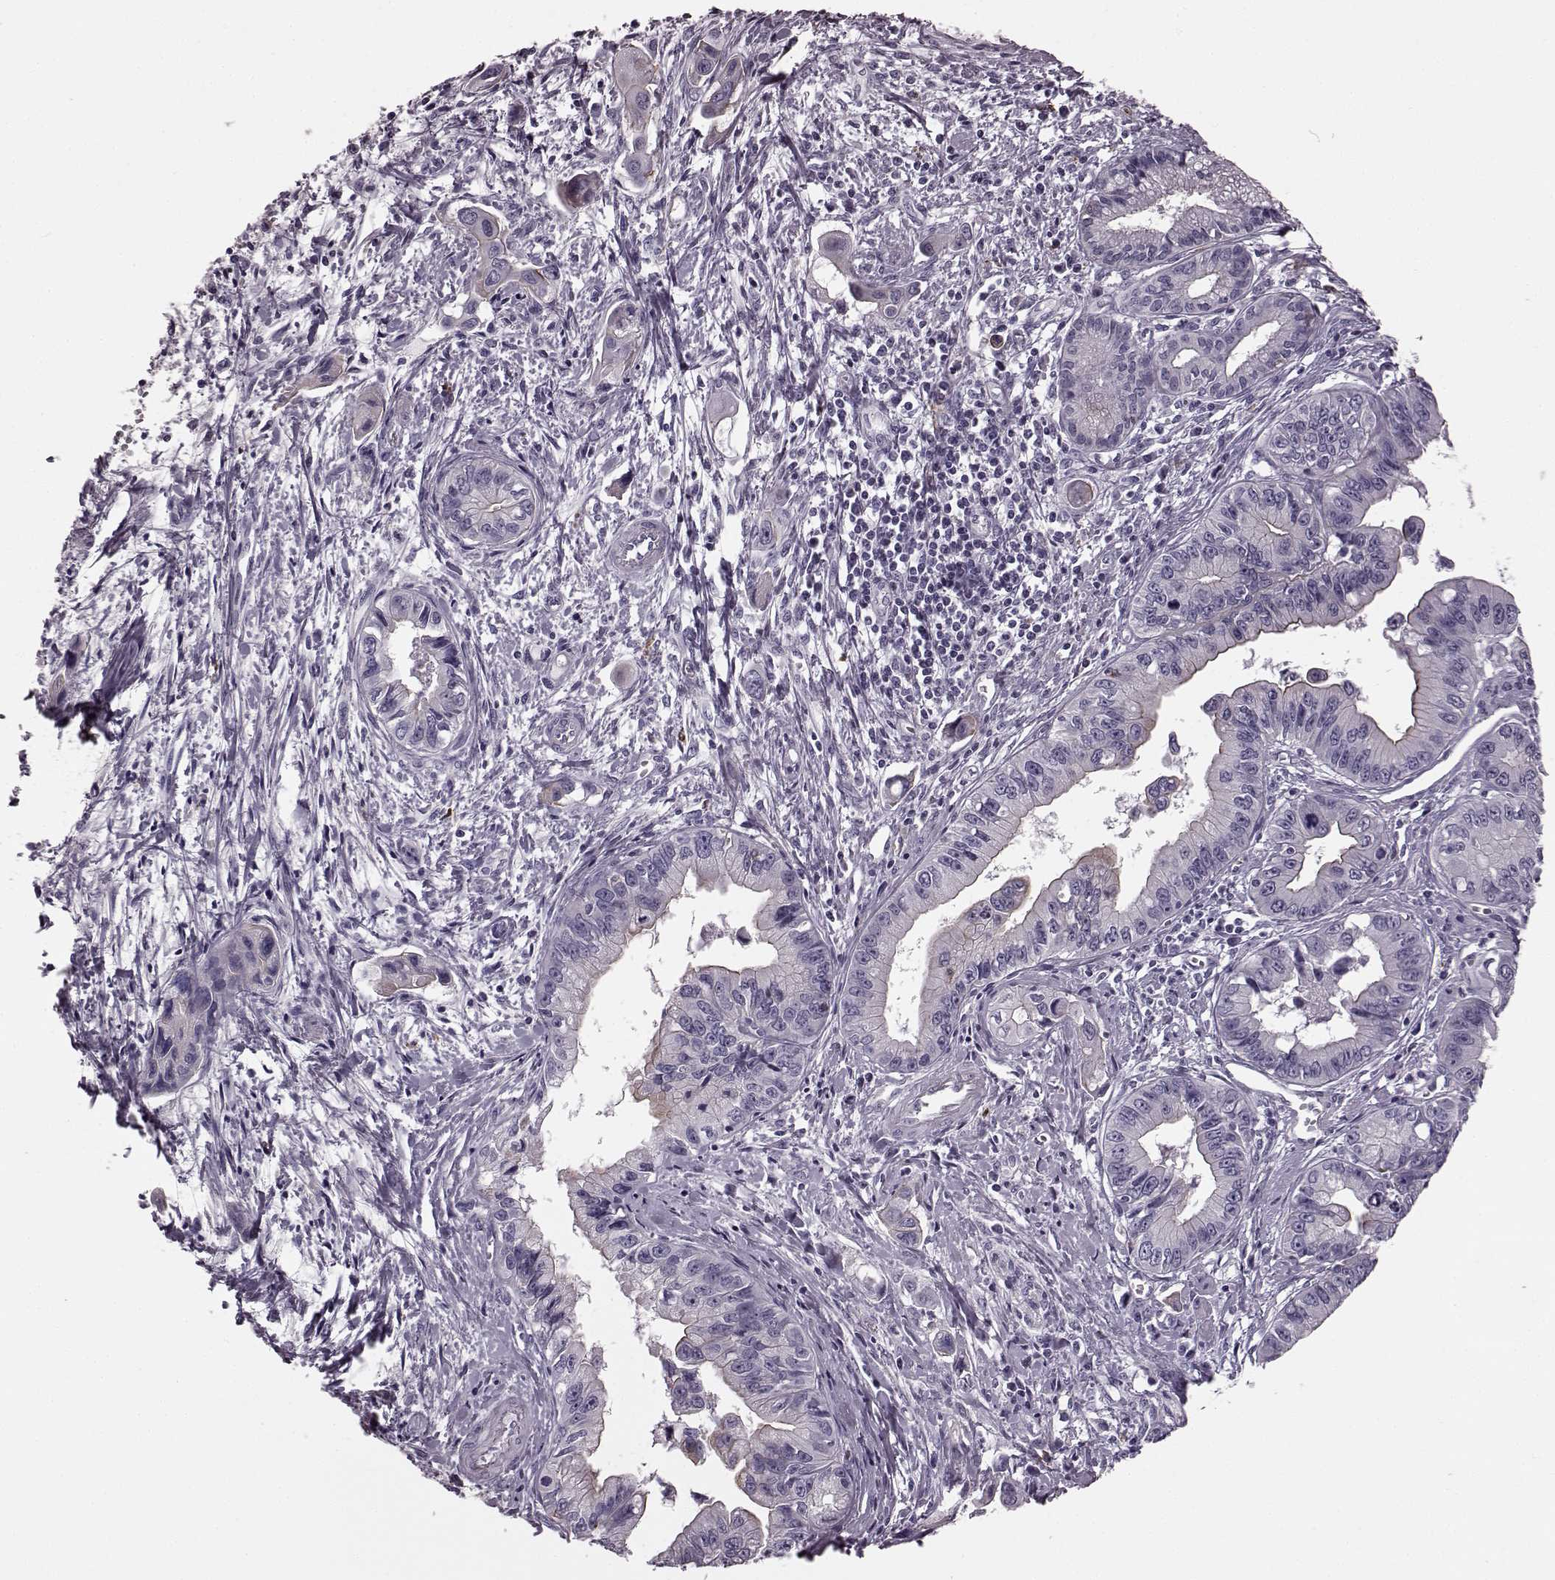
{"staining": {"intensity": "negative", "quantity": "none", "location": "none"}, "tissue": "pancreatic cancer", "cell_type": "Tumor cells", "image_type": "cancer", "snomed": [{"axis": "morphology", "description": "Adenocarcinoma, NOS"}, {"axis": "topography", "description": "Pancreas"}], "caption": "There is no significant positivity in tumor cells of pancreatic cancer (adenocarcinoma).", "gene": "SNTG1", "patient": {"sex": "male", "age": 60}}